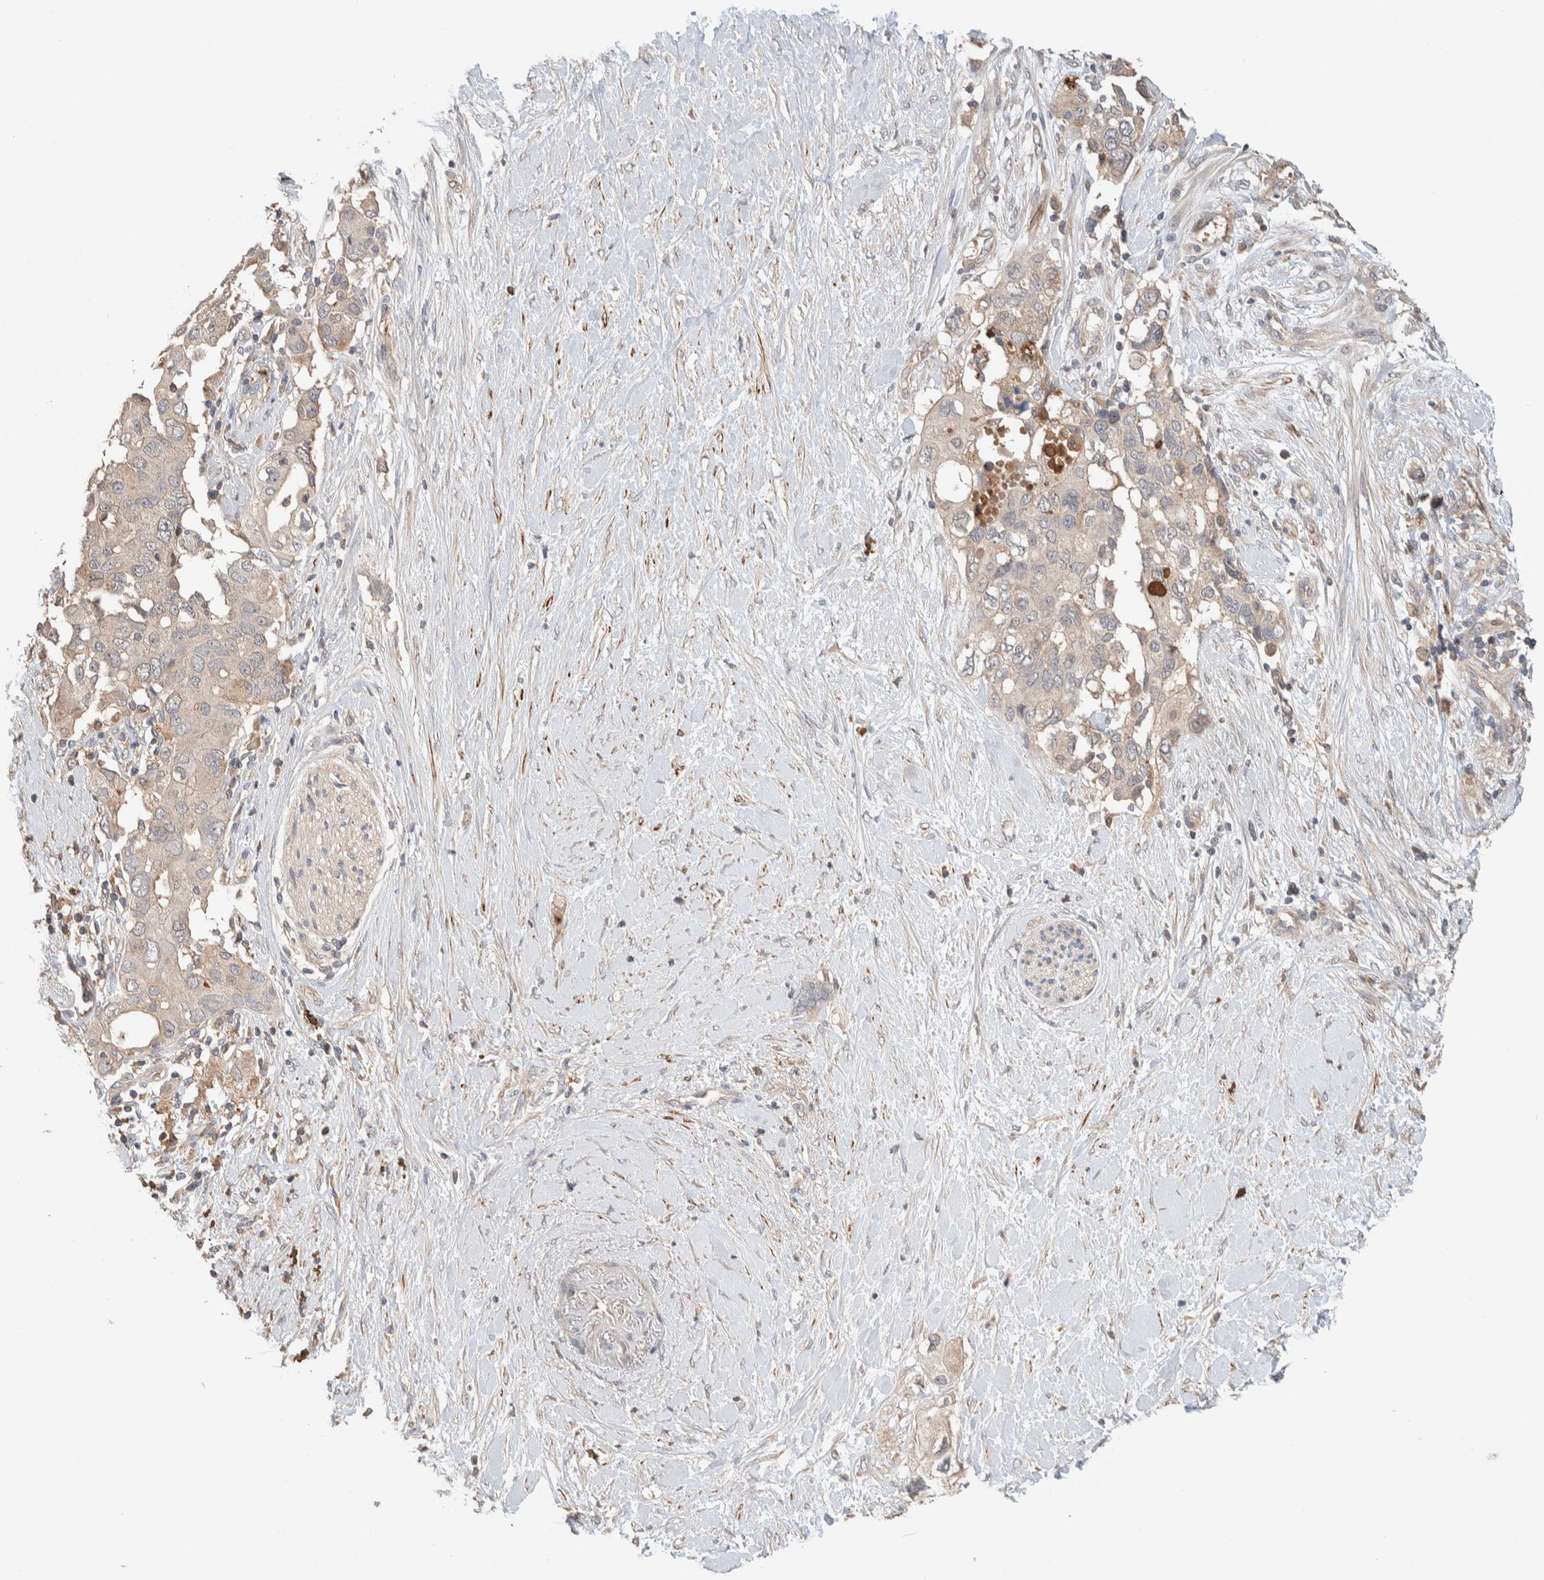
{"staining": {"intensity": "negative", "quantity": "none", "location": "none"}, "tissue": "pancreatic cancer", "cell_type": "Tumor cells", "image_type": "cancer", "snomed": [{"axis": "morphology", "description": "Adenocarcinoma, NOS"}, {"axis": "topography", "description": "Pancreas"}], "caption": "DAB immunohistochemical staining of human adenocarcinoma (pancreatic) reveals no significant staining in tumor cells.", "gene": "WDR91", "patient": {"sex": "female", "age": 56}}